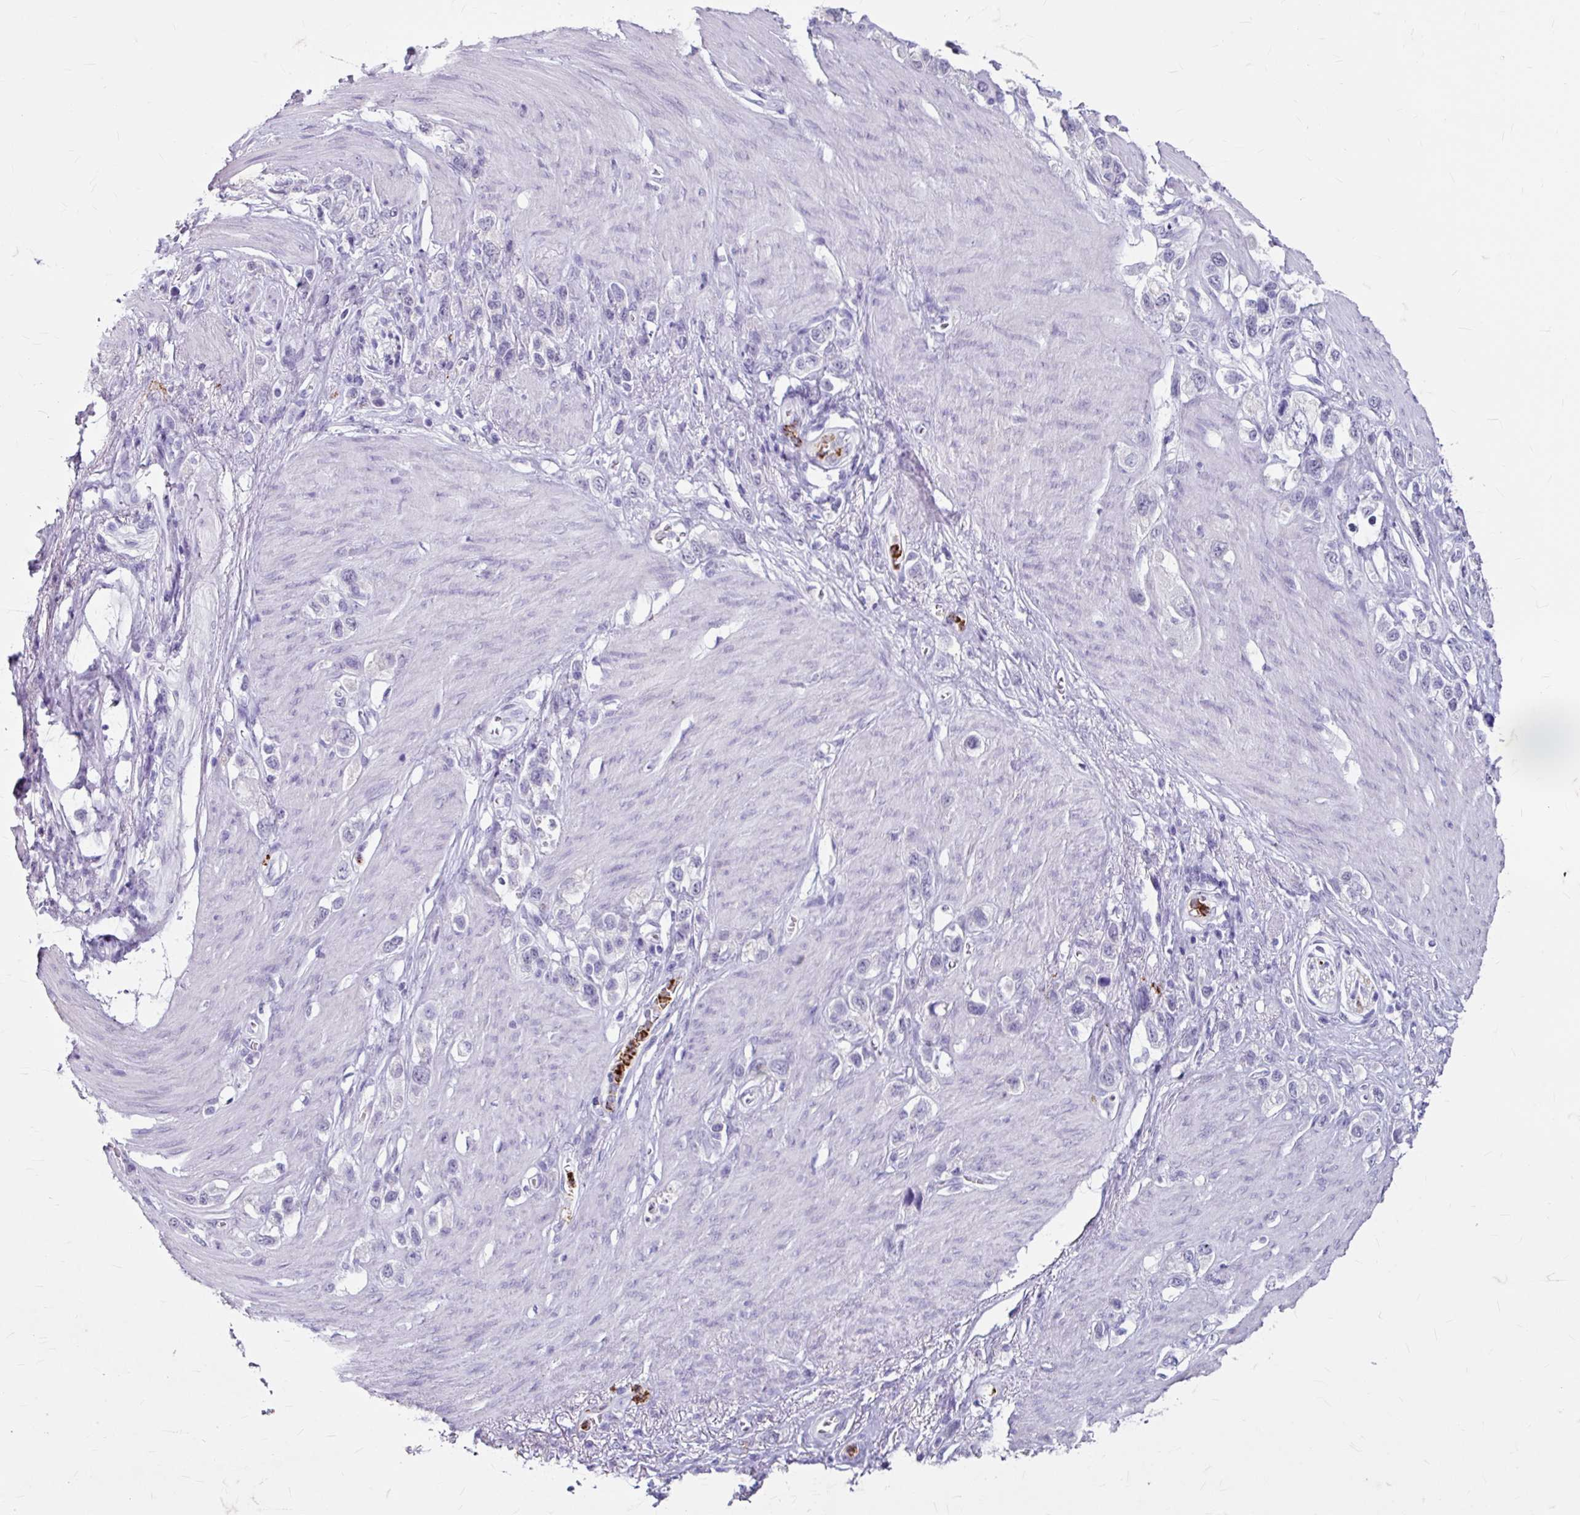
{"staining": {"intensity": "negative", "quantity": "none", "location": "none"}, "tissue": "stomach cancer", "cell_type": "Tumor cells", "image_type": "cancer", "snomed": [{"axis": "morphology", "description": "Adenocarcinoma, NOS"}, {"axis": "topography", "description": "Stomach"}], "caption": "Immunohistochemical staining of stomach cancer shows no significant staining in tumor cells.", "gene": "ANKRD1", "patient": {"sex": "female", "age": 65}}